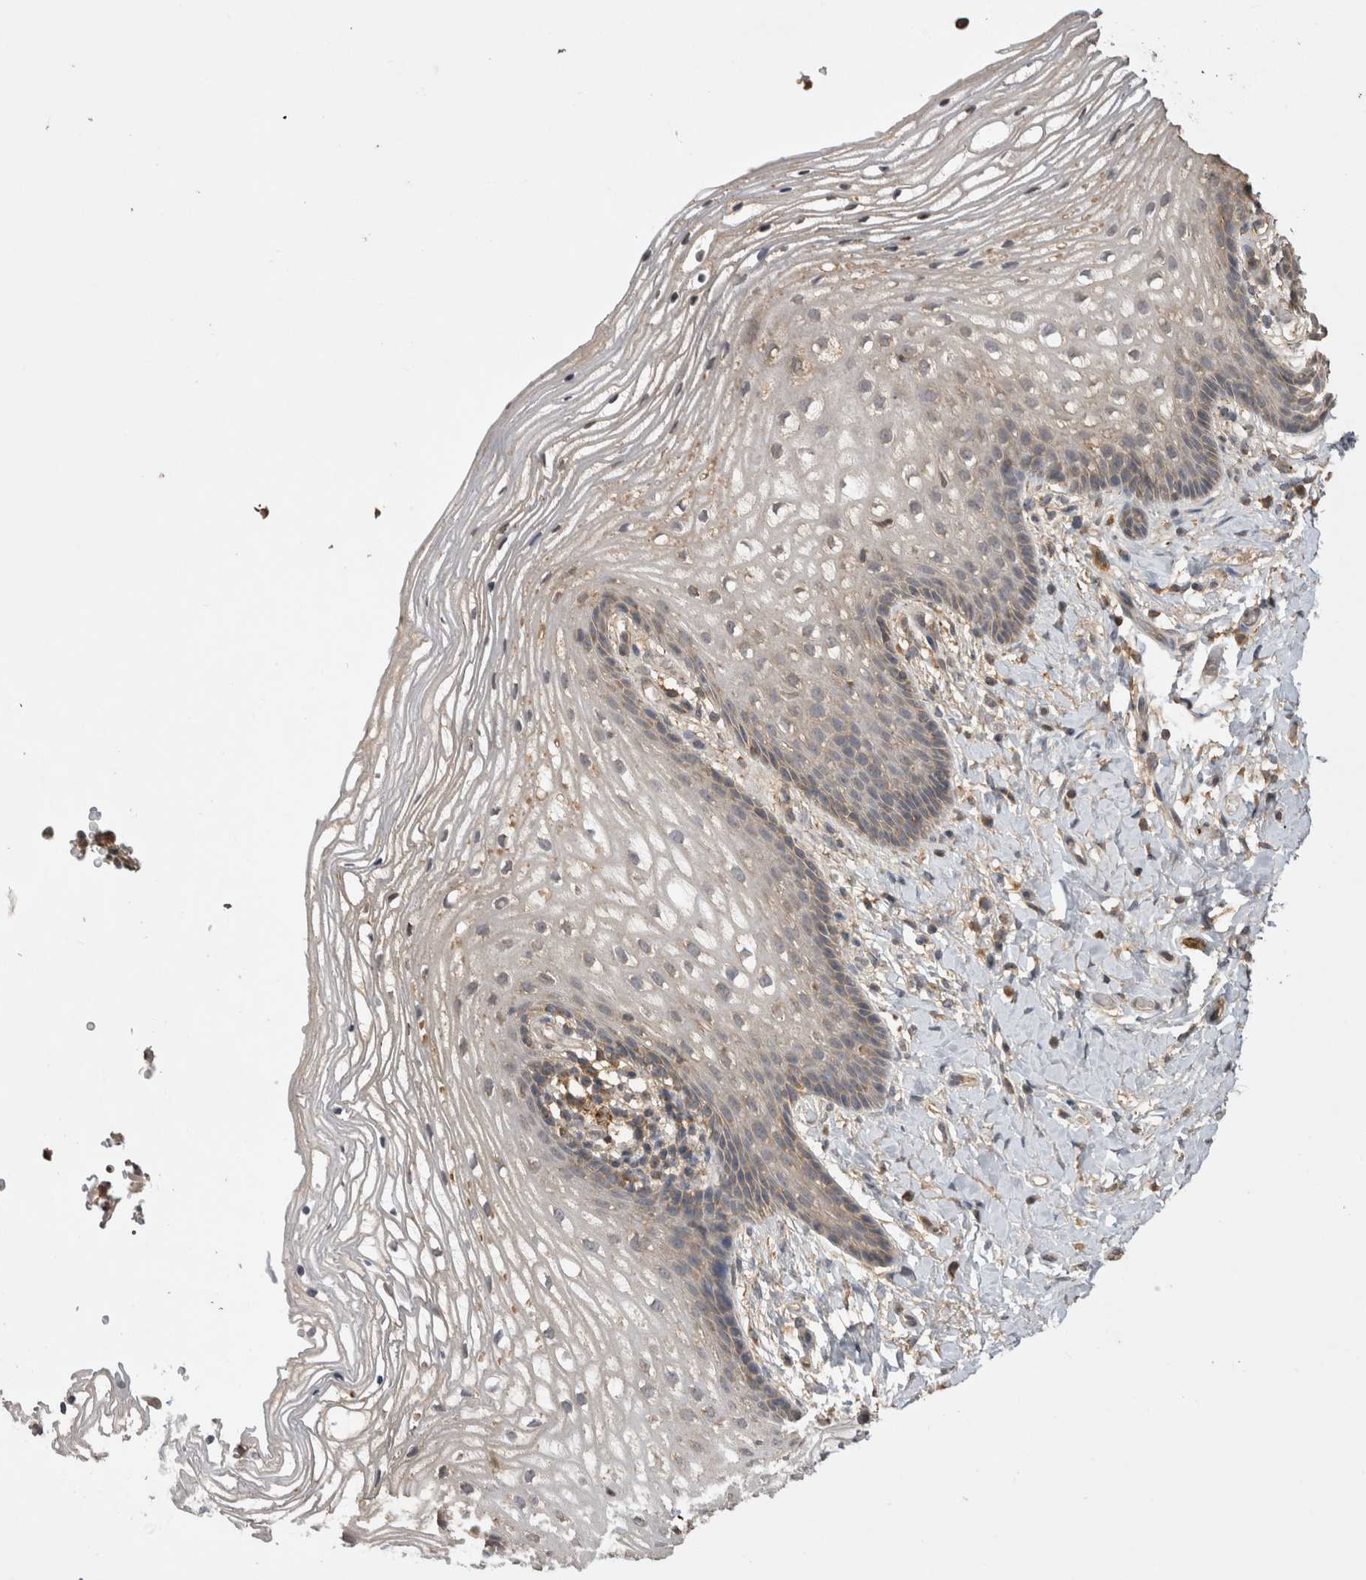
{"staining": {"intensity": "weak", "quantity": "25%-75%", "location": "cytoplasmic/membranous"}, "tissue": "vagina", "cell_type": "Squamous epithelial cells", "image_type": "normal", "snomed": [{"axis": "morphology", "description": "Normal tissue, NOS"}, {"axis": "topography", "description": "Vagina"}], "caption": "Vagina stained with DAB (3,3'-diaminobenzidine) immunohistochemistry (IHC) shows low levels of weak cytoplasmic/membranous positivity in about 25%-75% of squamous epithelial cells.", "gene": "PREP", "patient": {"sex": "female", "age": 60}}